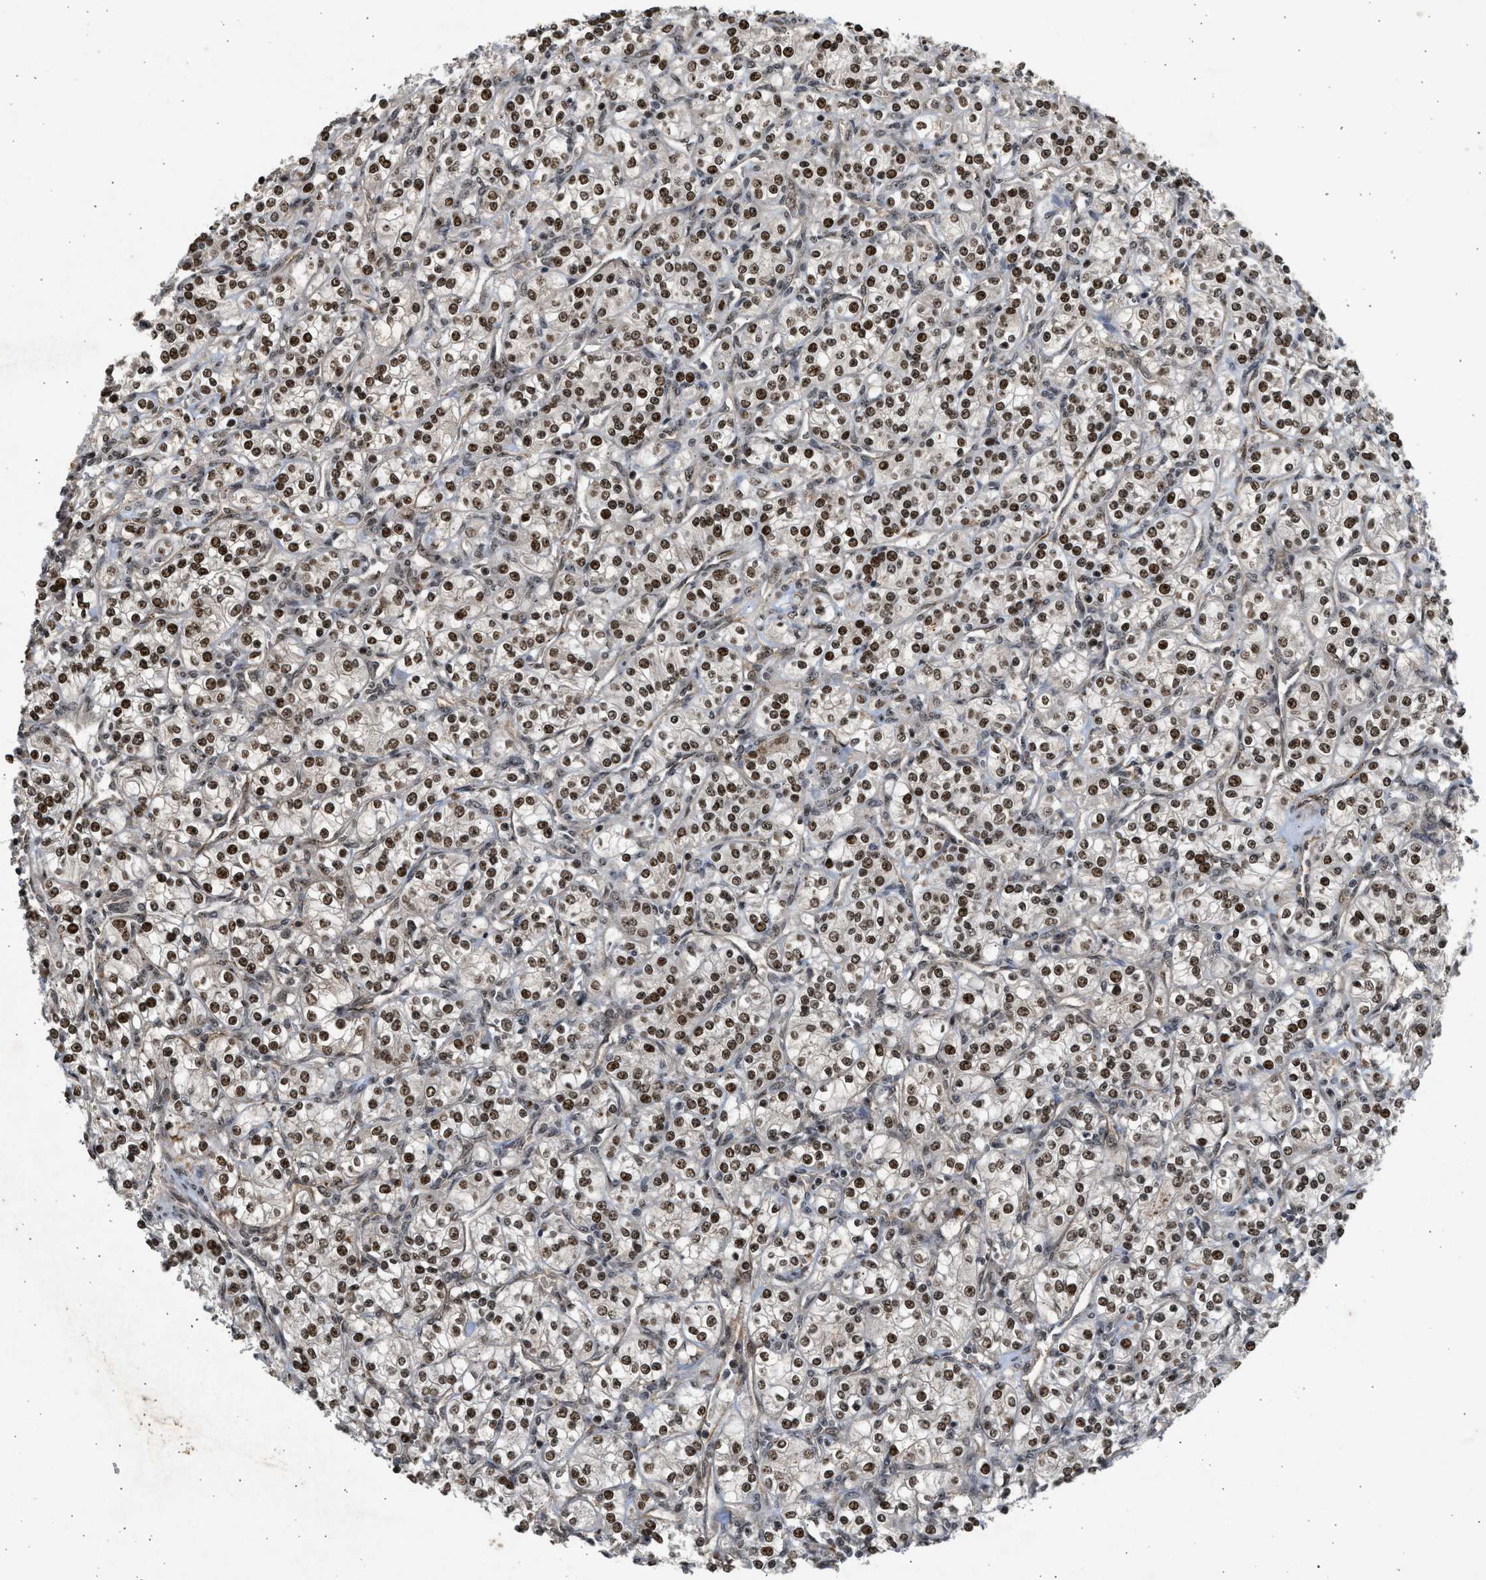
{"staining": {"intensity": "moderate", "quantity": ">75%", "location": "nuclear"}, "tissue": "renal cancer", "cell_type": "Tumor cells", "image_type": "cancer", "snomed": [{"axis": "morphology", "description": "Adenocarcinoma, NOS"}, {"axis": "topography", "description": "Kidney"}], "caption": "Renal cancer tissue shows moderate nuclear expression in about >75% of tumor cells, visualized by immunohistochemistry. The staining was performed using DAB to visualize the protein expression in brown, while the nuclei were stained in blue with hematoxylin (Magnification: 20x).", "gene": "TFDP2", "patient": {"sex": "male", "age": 77}}